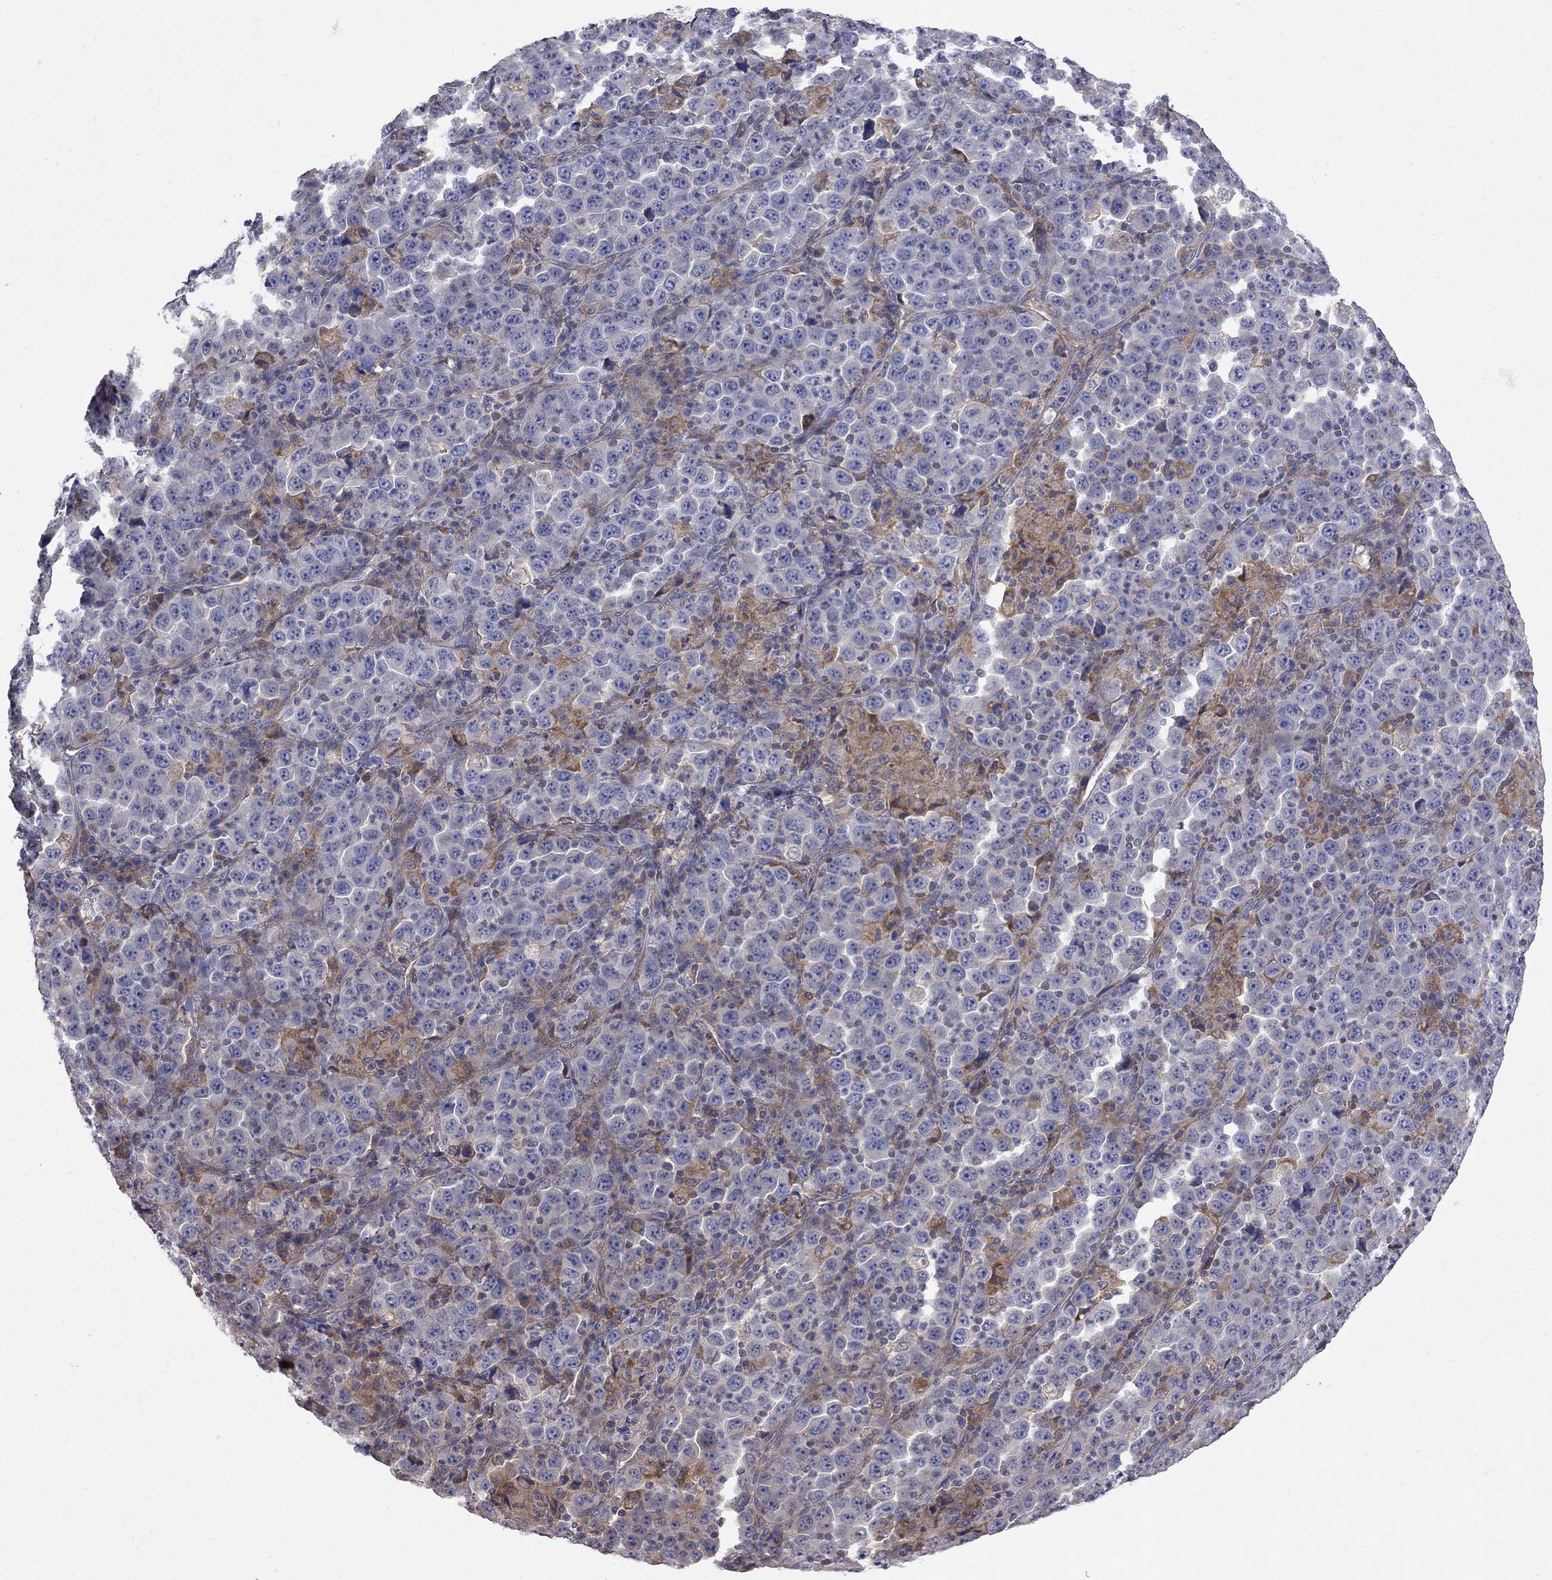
{"staining": {"intensity": "moderate", "quantity": "<25%", "location": "cytoplasmic/membranous"}, "tissue": "stomach cancer", "cell_type": "Tumor cells", "image_type": "cancer", "snomed": [{"axis": "morphology", "description": "Normal tissue, NOS"}, {"axis": "morphology", "description": "Adenocarcinoma, NOS"}, {"axis": "topography", "description": "Stomach, upper"}, {"axis": "topography", "description": "Stomach"}], "caption": "High-magnification brightfield microscopy of stomach cancer (adenocarcinoma) stained with DAB (3,3'-diaminobenzidine) (brown) and counterstained with hematoxylin (blue). tumor cells exhibit moderate cytoplasmic/membranous staining is seen in approximately<25% of cells. (Stains: DAB (3,3'-diaminobenzidine) in brown, nuclei in blue, Microscopy: brightfield microscopy at high magnification).", "gene": "ABI3", "patient": {"sex": "male", "age": 59}}